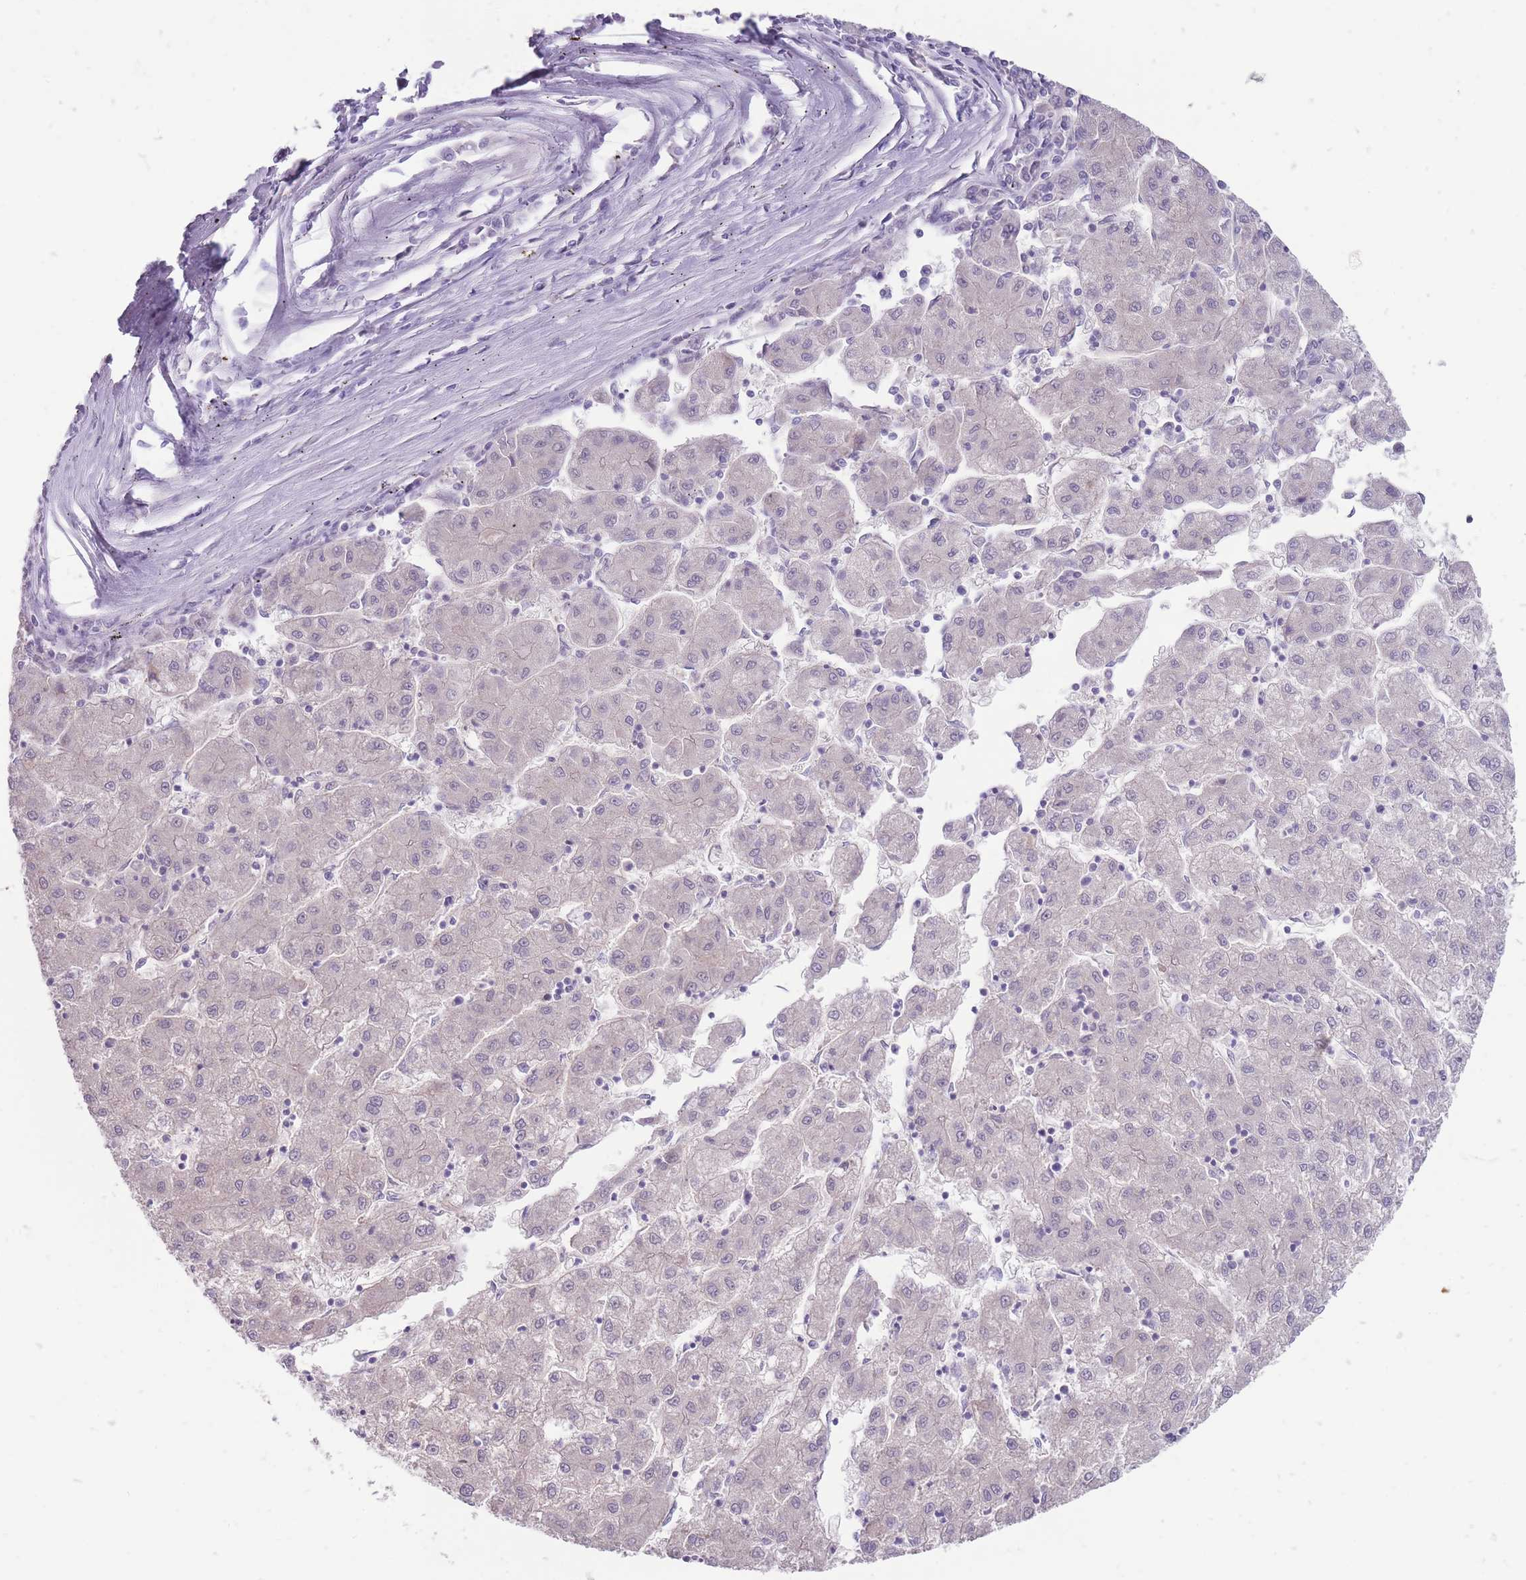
{"staining": {"intensity": "negative", "quantity": "none", "location": "none"}, "tissue": "liver cancer", "cell_type": "Tumor cells", "image_type": "cancer", "snomed": [{"axis": "morphology", "description": "Carcinoma, Hepatocellular, NOS"}, {"axis": "topography", "description": "Liver"}], "caption": "Immunohistochemistry of human liver cancer (hepatocellular carcinoma) shows no staining in tumor cells. (Stains: DAB immunohistochemistry with hematoxylin counter stain, Microscopy: brightfield microscopy at high magnification).", "gene": "ERICH4", "patient": {"sex": "male", "age": 72}}